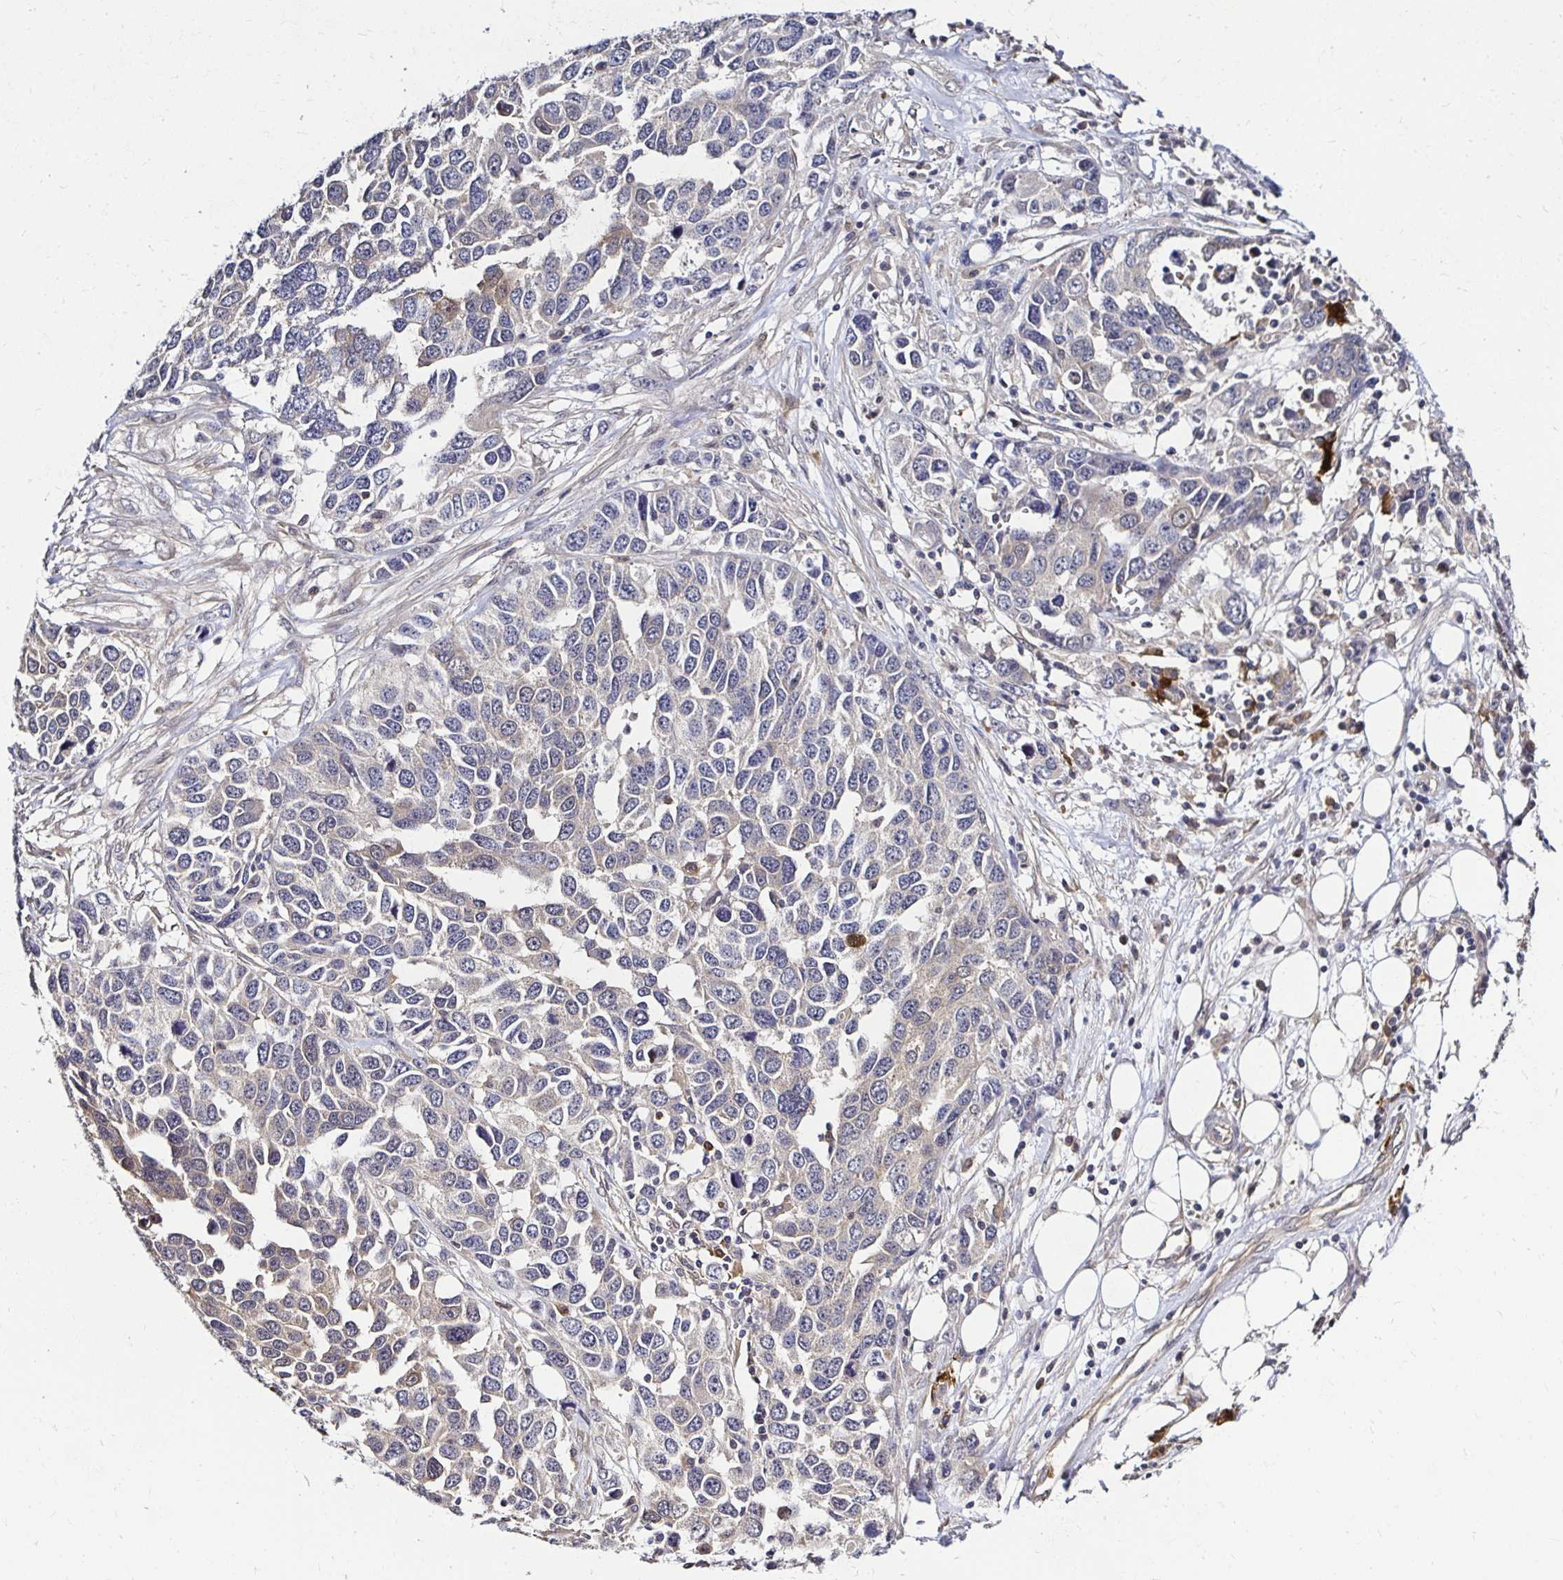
{"staining": {"intensity": "negative", "quantity": "none", "location": "none"}, "tissue": "ovarian cancer", "cell_type": "Tumor cells", "image_type": "cancer", "snomed": [{"axis": "morphology", "description": "Cystadenocarcinoma, serous, NOS"}, {"axis": "topography", "description": "Ovary"}], "caption": "This image is of serous cystadenocarcinoma (ovarian) stained with immunohistochemistry to label a protein in brown with the nuclei are counter-stained blue. There is no staining in tumor cells.", "gene": "TXN", "patient": {"sex": "female", "age": 76}}